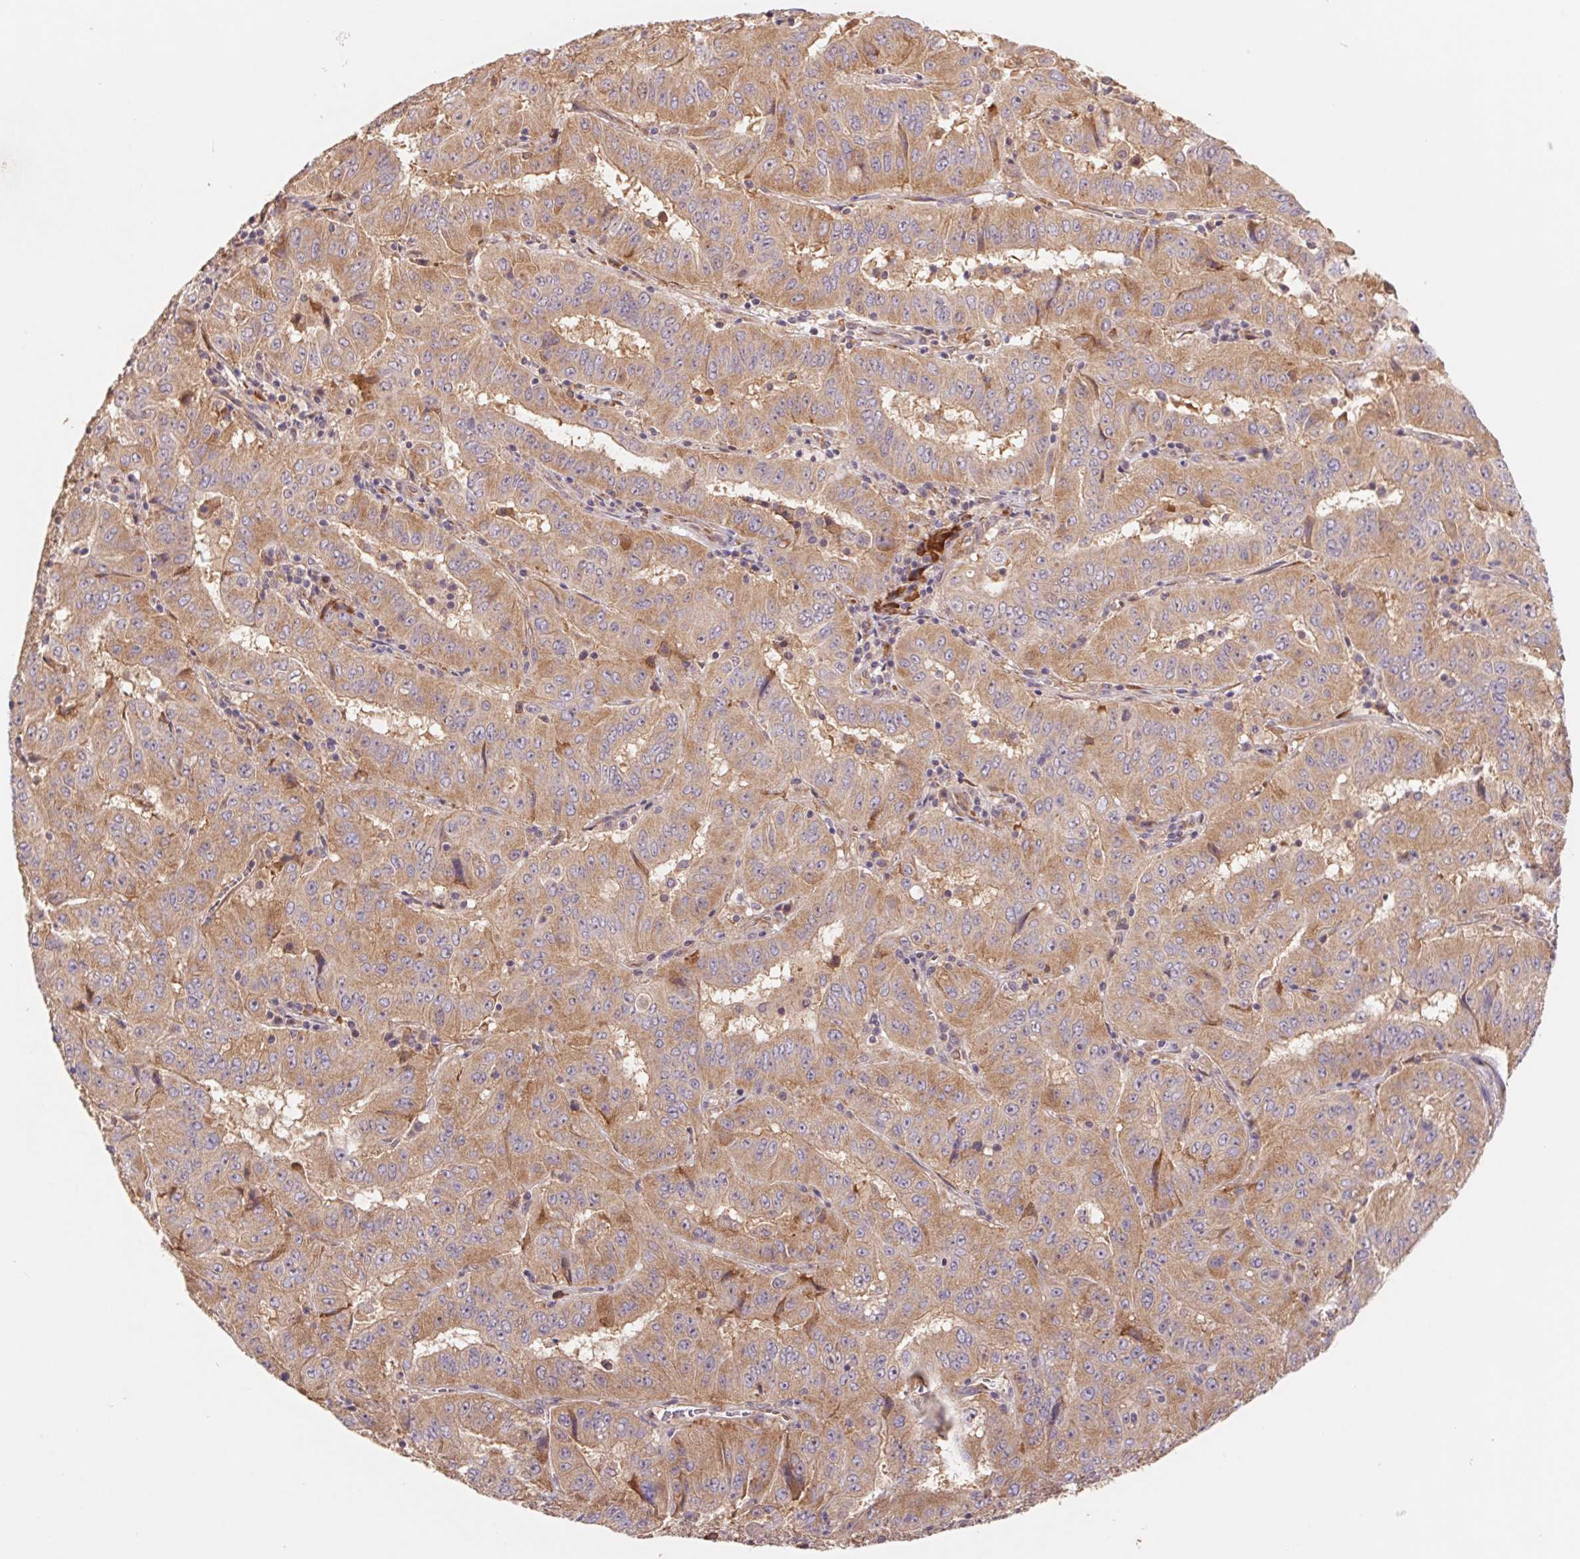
{"staining": {"intensity": "moderate", "quantity": ">75%", "location": "cytoplasmic/membranous"}, "tissue": "pancreatic cancer", "cell_type": "Tumor cells", "image_type": "cancer", "snomed": [{"axis": "morphology", "description": "Adenocarcinoma, NOS"}, {"axis": "topography", "description": "Pancreas"}], "caption": "An image of pancreatic cancer stained for a protein displays moderate cytoplasmic/membranous brown staining in tumor cells.", "gene": "RPL27A", "patient": {"sex": "male", "age": 63}}